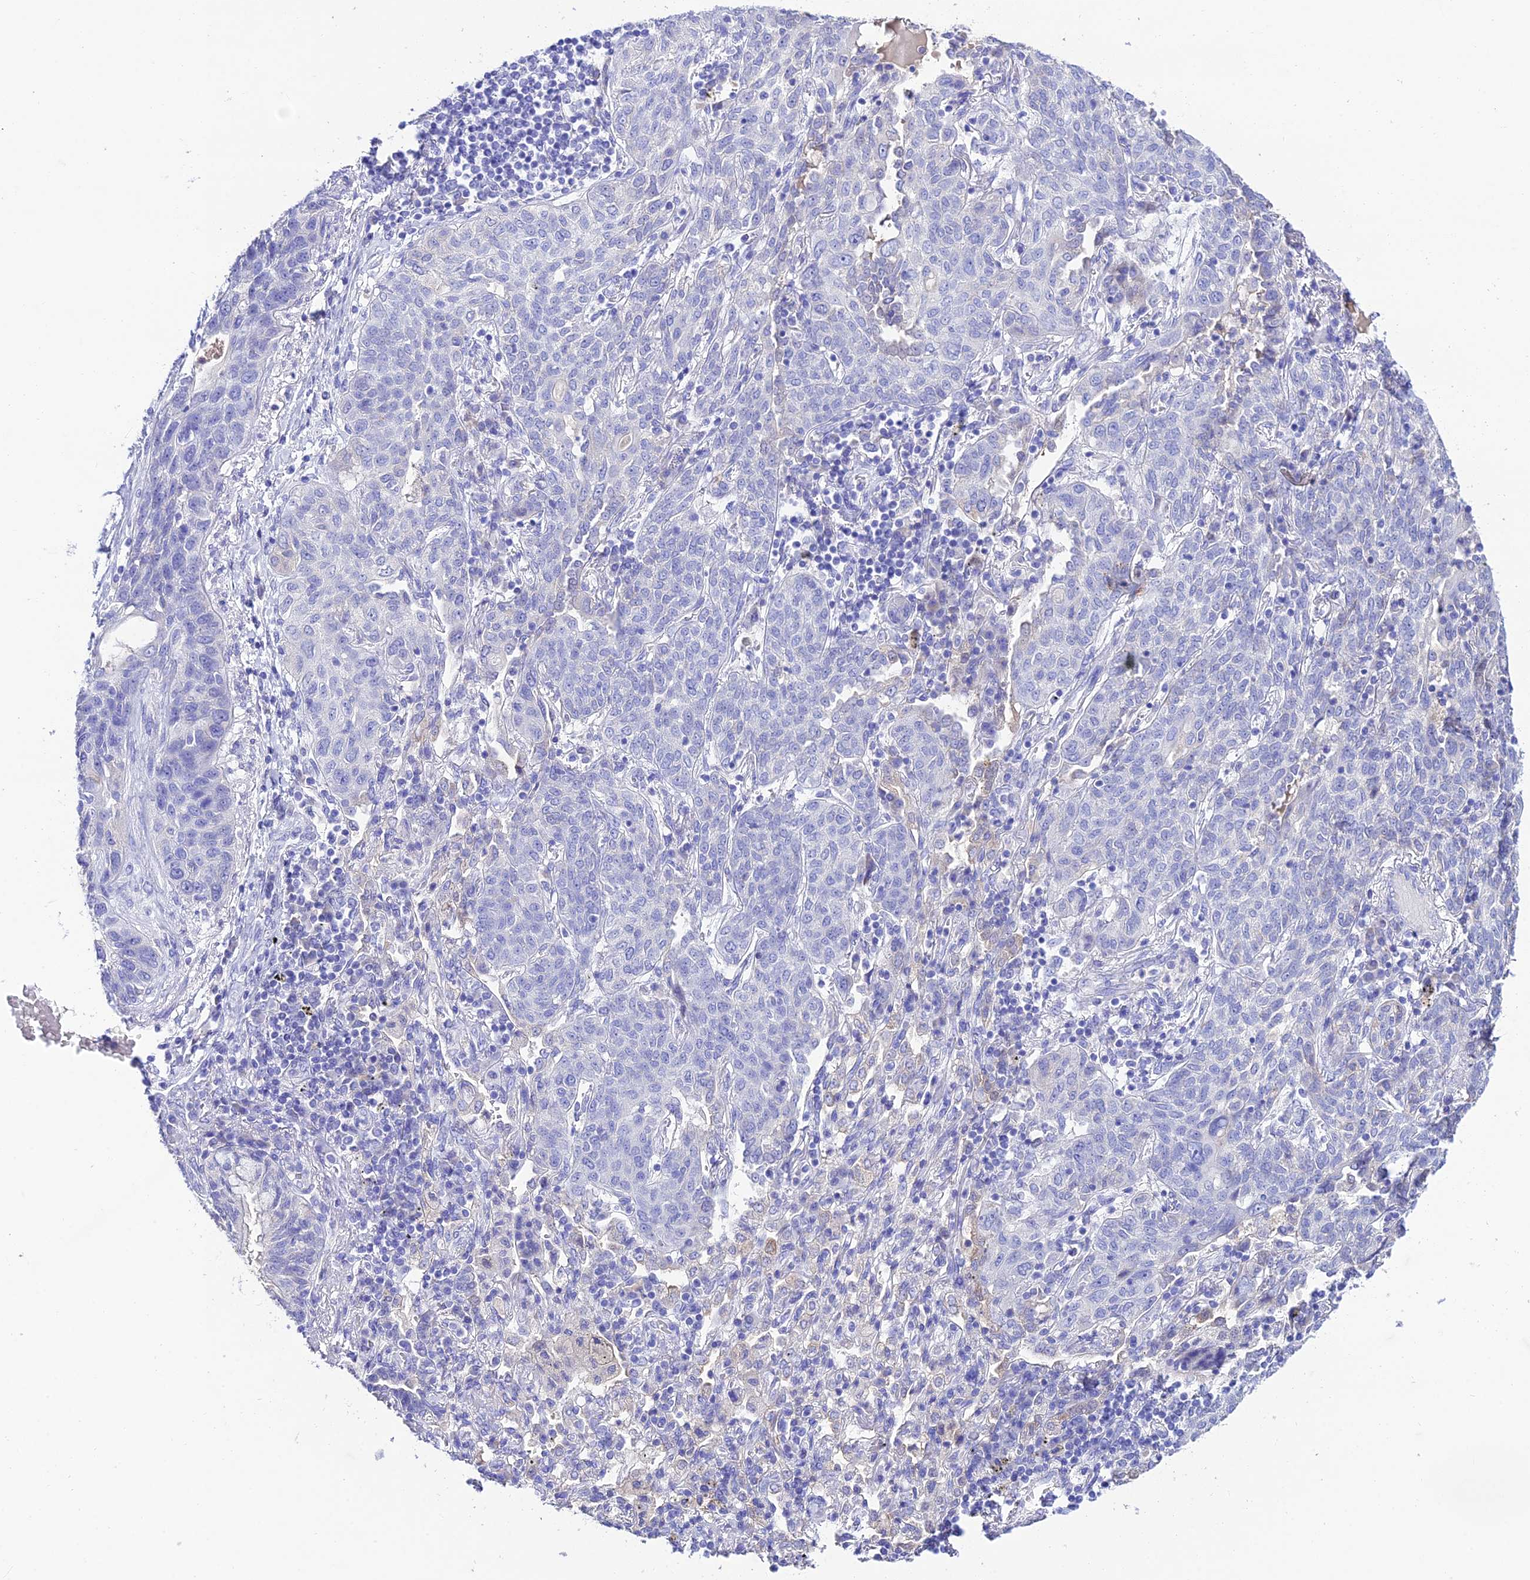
{"staining": {"intensity": "negative", "quantity": "none", "location": "none"}, "tissue": "lung cancer", "cell_type": "Tumor cells", "image_type": "cancer", "snomed": [{"axis": "morphology", "description": "Squamous cell carcinoma, NOS"}, {"axis": "topography", "description": "Lung"}], "caption": "DAB (3,3'-diaminobenzidine) immunohistochemical staining of squamous cell carcinoma (lung) exhibits no significant staining in tumor cells. (Immunohistochemistry, brightfield microscopy, high magnification).", "gene": "NLRP6", "patient": {"sex": "female", "age": 70}}